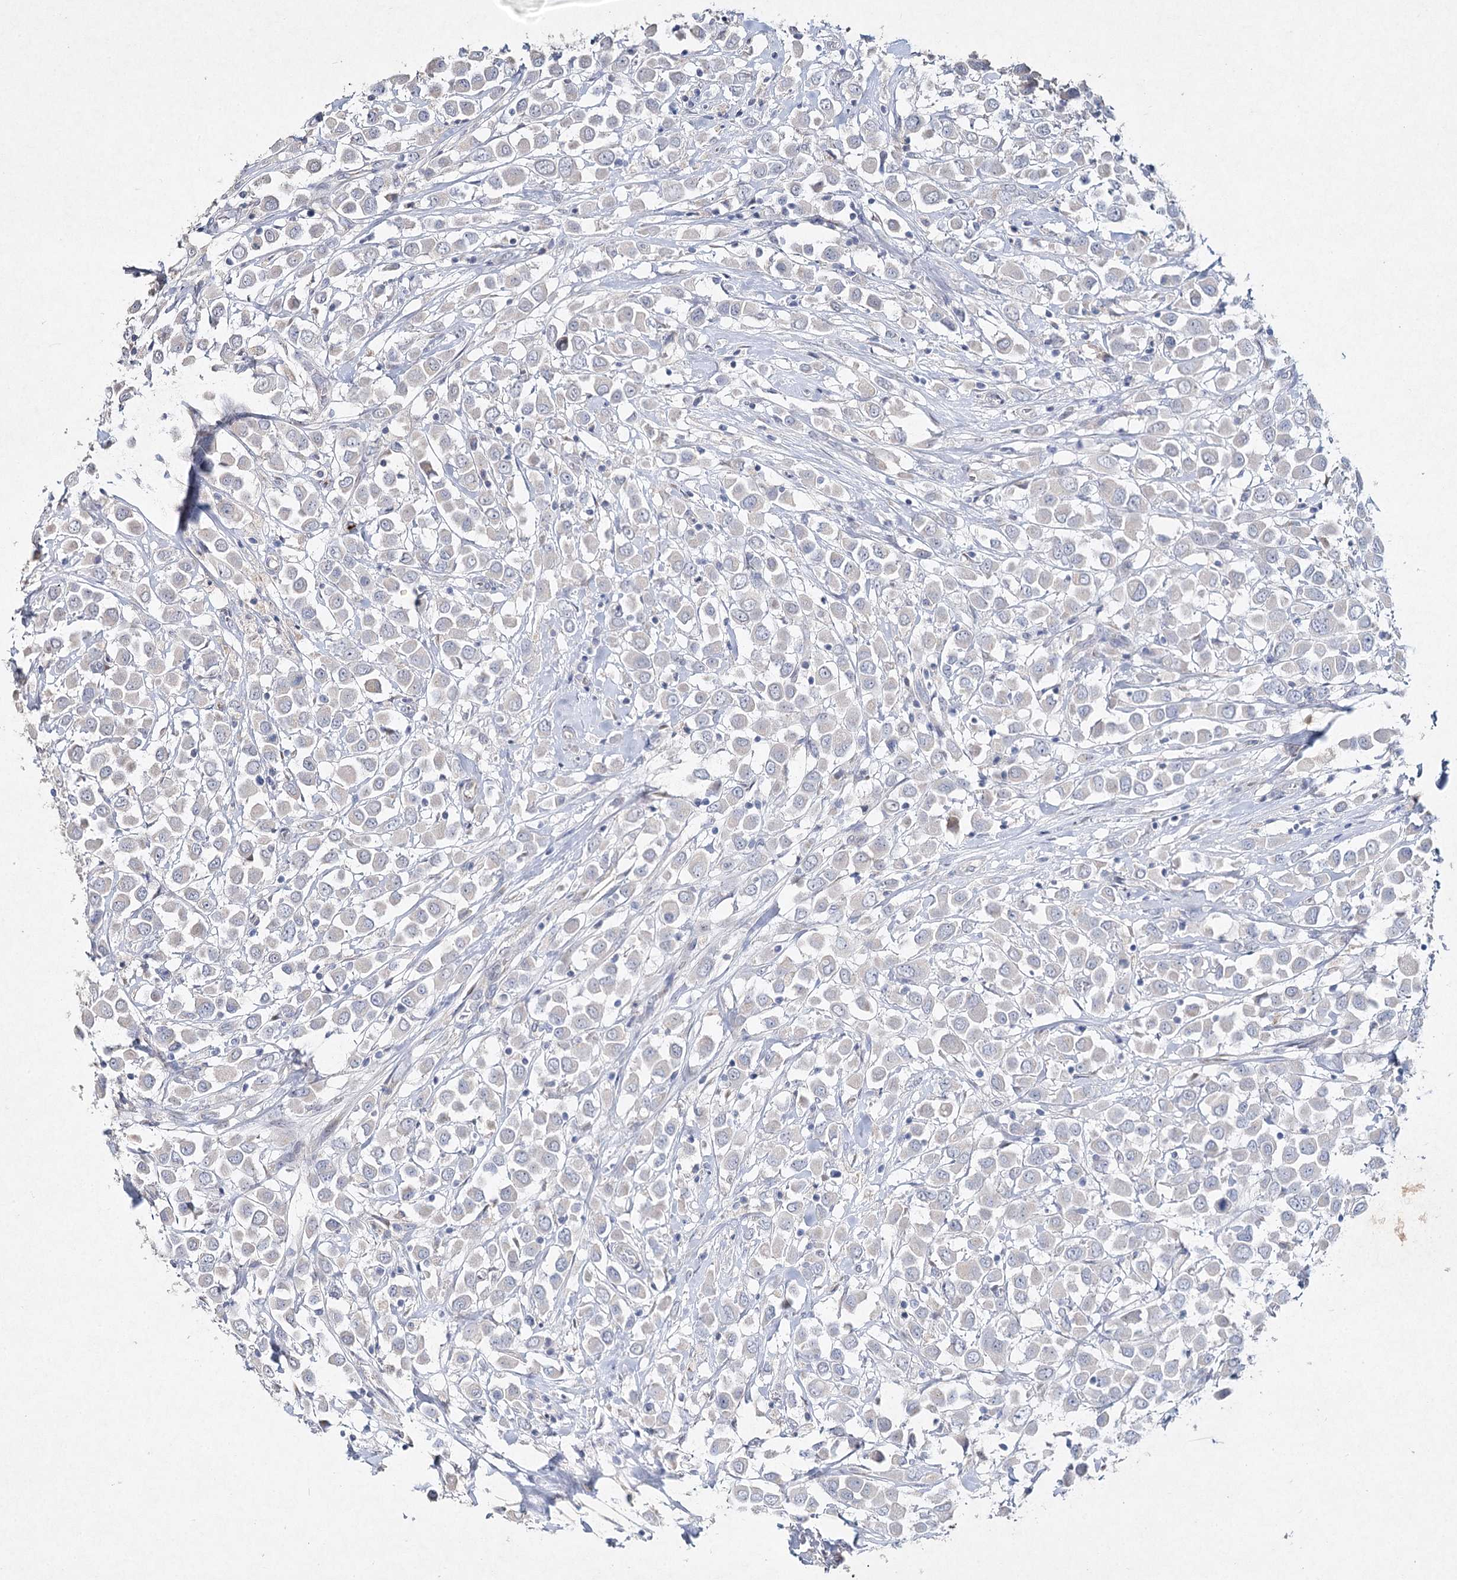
{"staining": {"intensity": "negative", "quantity": "none", "location": "none"}, "tissue": "breast cancer", "cell_type": "Tumor cells", "image_type": "cancer", "snomed": [{"axis": "morphology", "description": "Duct carcinoma"}, {"axis": "topography", "description": "Breast"}], "caption": "Tumor cells show no significant protein expression in breast infiltrating ductal carcinoma. (DAB immunohistochemistry with hematoxylin counter stain).", "gene": "RFX6", "patient": {"sex": "female", "age": 61}}